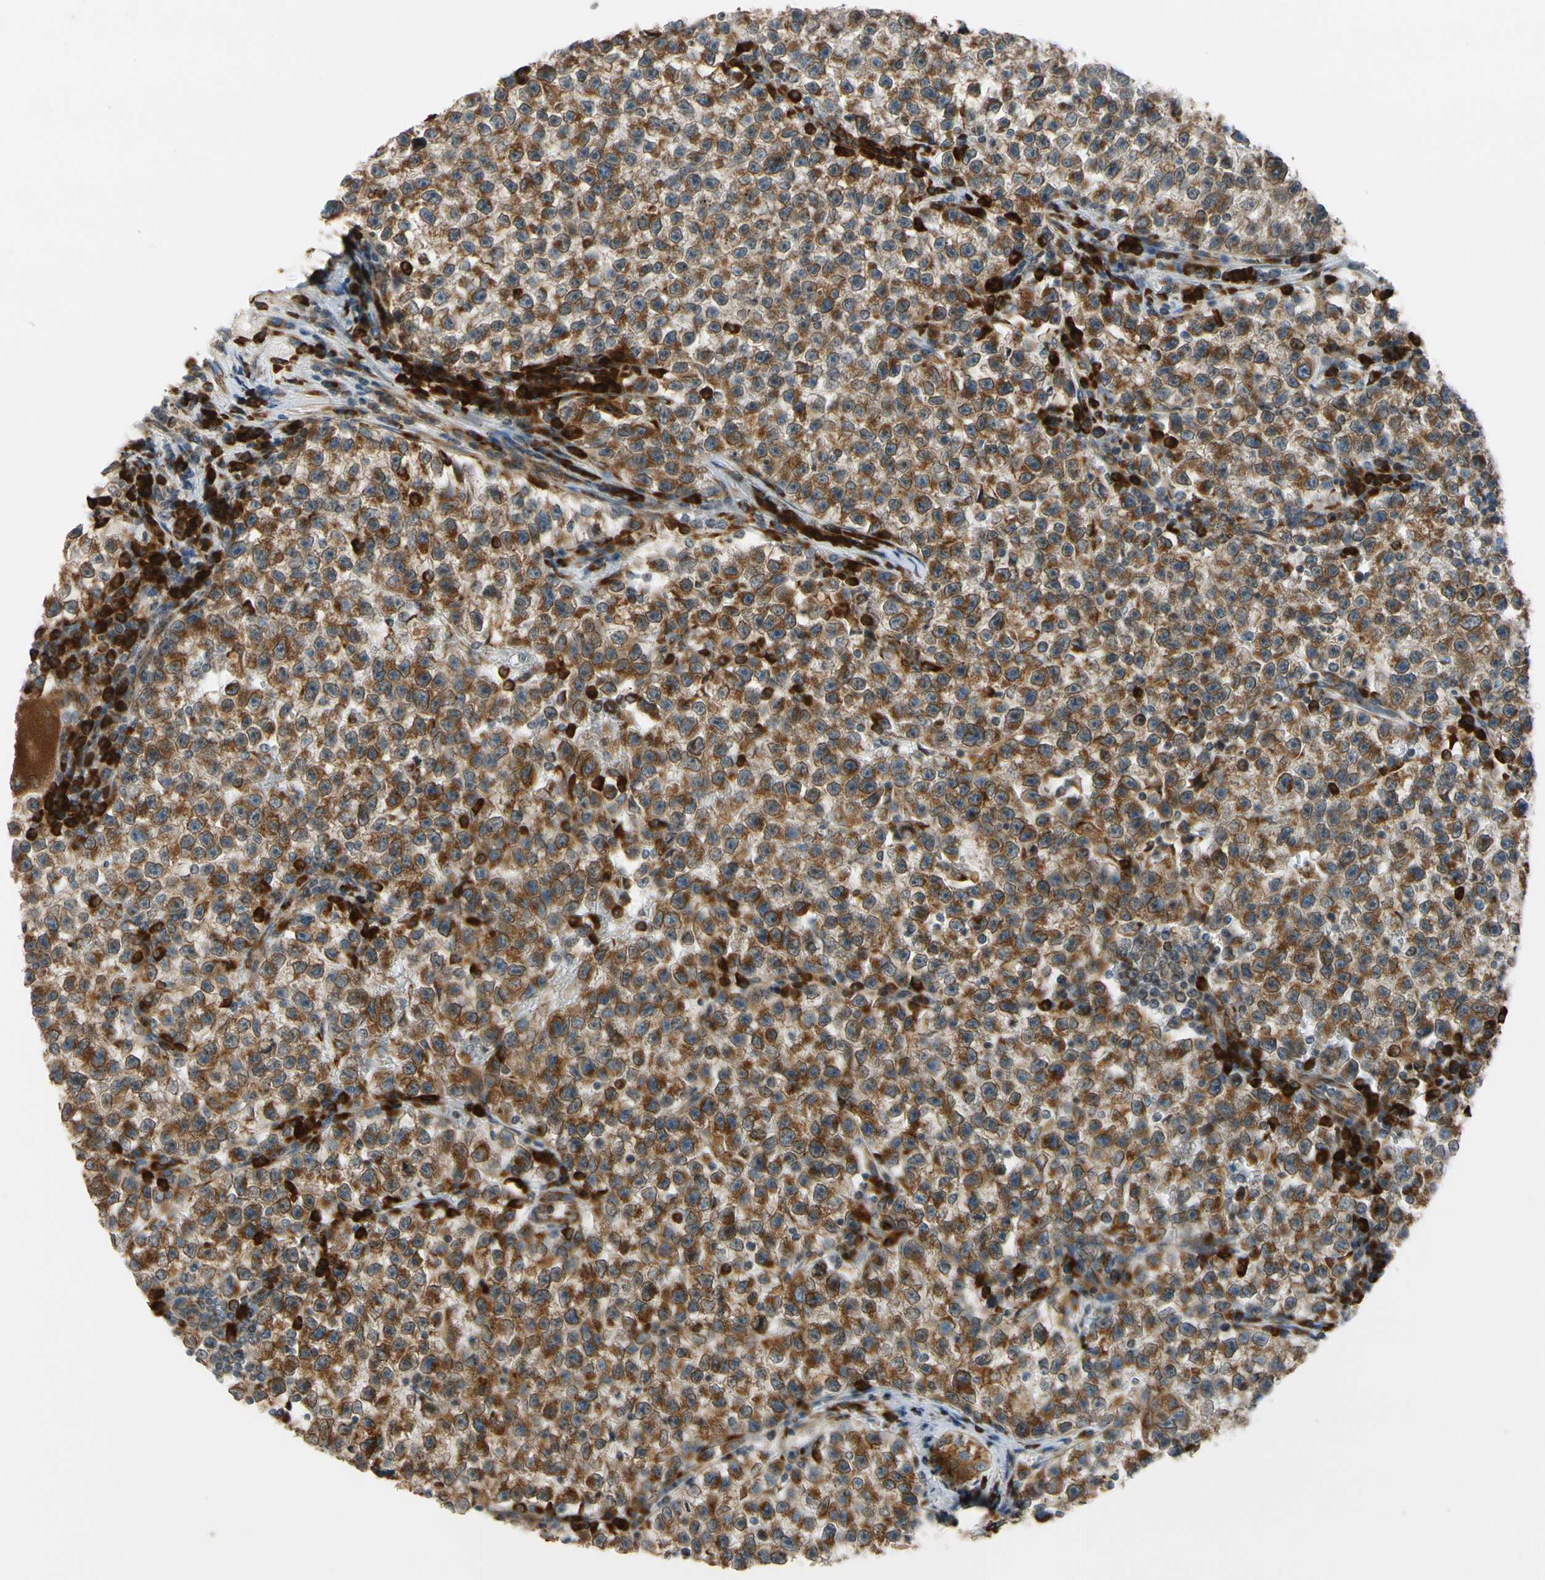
{"staining": {"intensity": "moderate", "quantity": ">75%", "location": "cytoplasmic/membranous"}, "tissue": "testis cancer", "cell_type": "Tumor cells", "image_type": "cancer", "snomed": [{"axis": "morphology", "description": "Seminoma, NOS"}, {"axis": "topography", "description": "Testis"}], "caption": "Testis seminoma stained with DAB IHC demonstrates medium levels of moderate cytoplasmic/membranous positivity in about >75% of tumor cells.", "gene": "RPN2", "patient": {"sex": "male", "age": 22}}